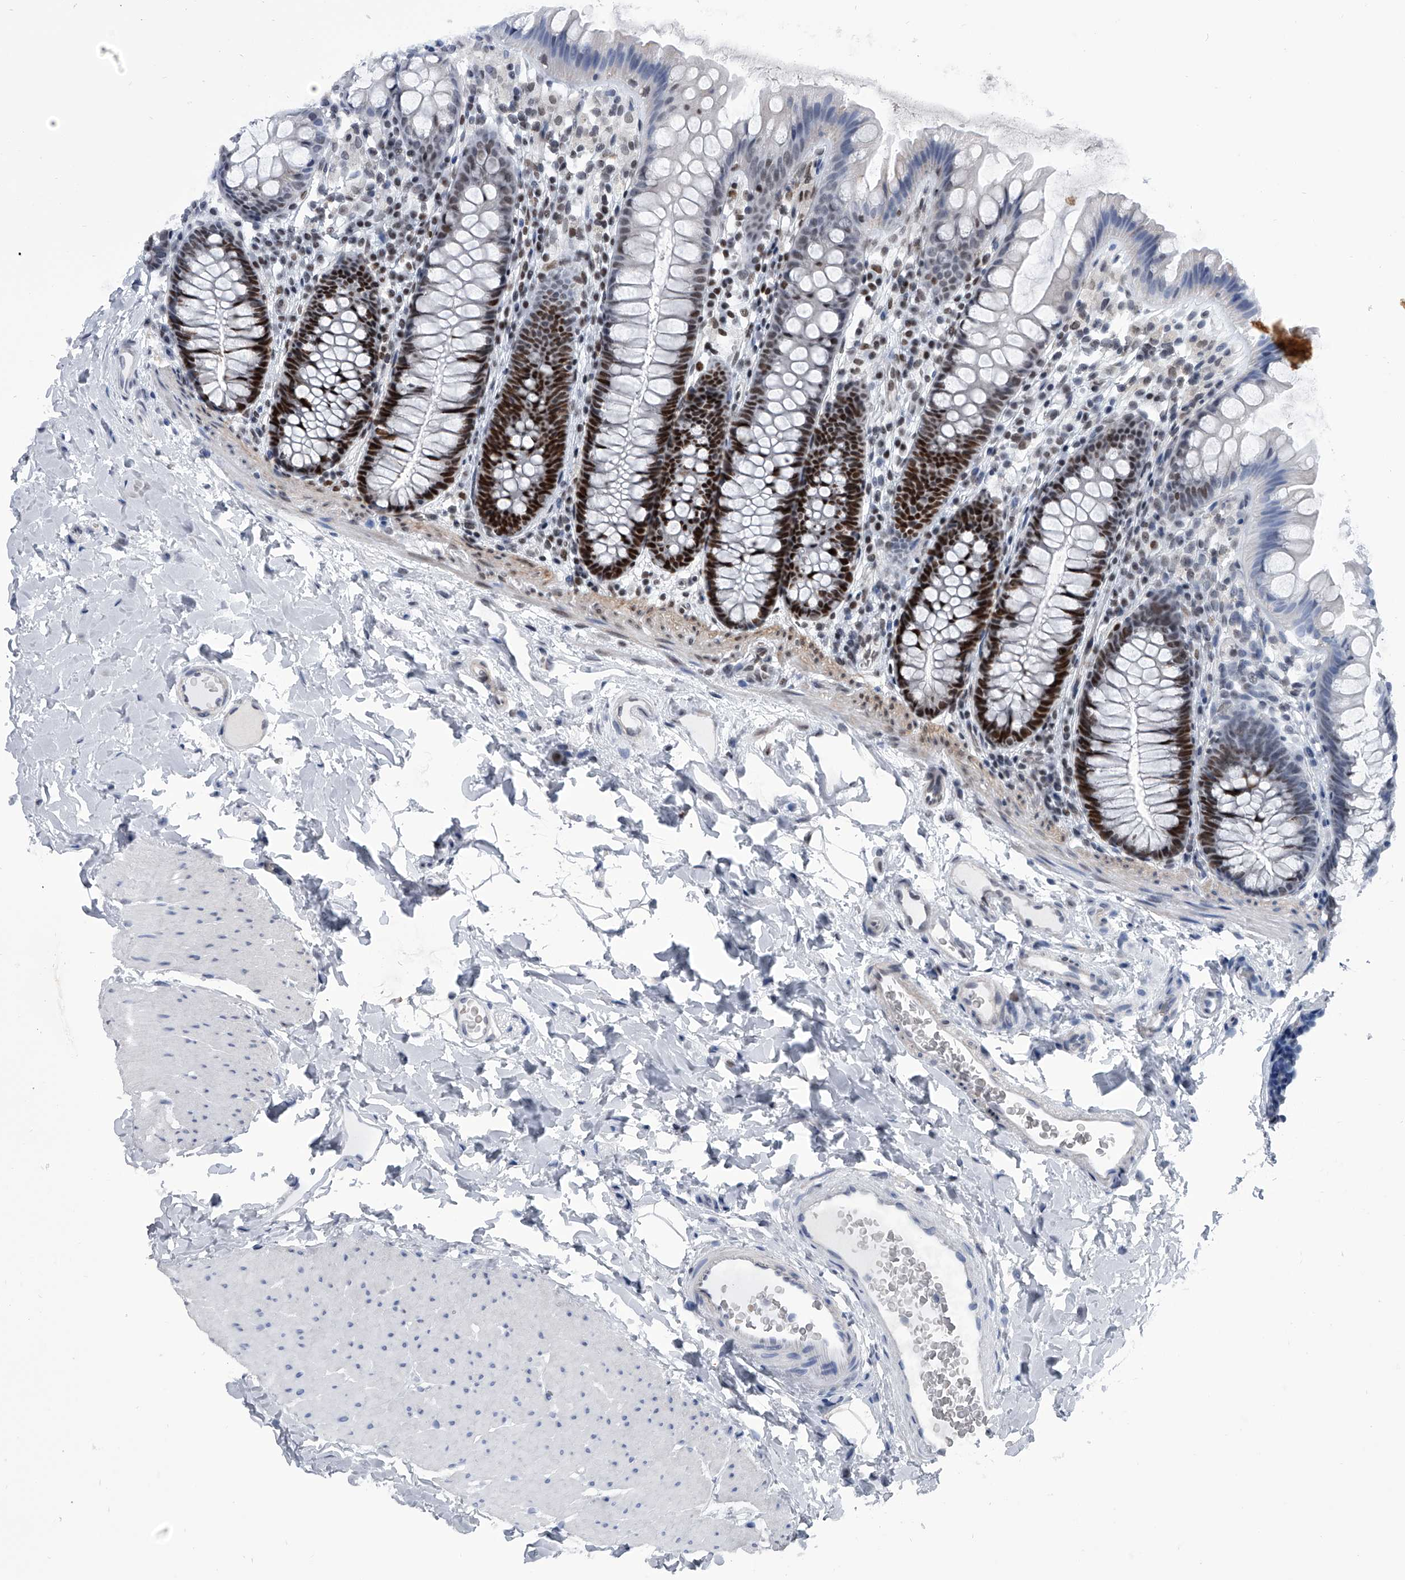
{"staining": {"intensity": "moderate", "quantity": "25%-75%", "location": "nuclear"}, "tissue": "colon", "cell_type": "Endothelial cells", "image_type": "normal", "snomed": [{"axis": "morphology", "description": "Normal tissue, NOS"}, {"axis": "topography", "description": "Colon"}], "caption": "Human colon stained for a protein (brown) reveals moderate nuclear positive expression in about 25%-75% of endothelial cells.", "gene": "SIM2", "patient": {"sex": "female", "age": 62}}